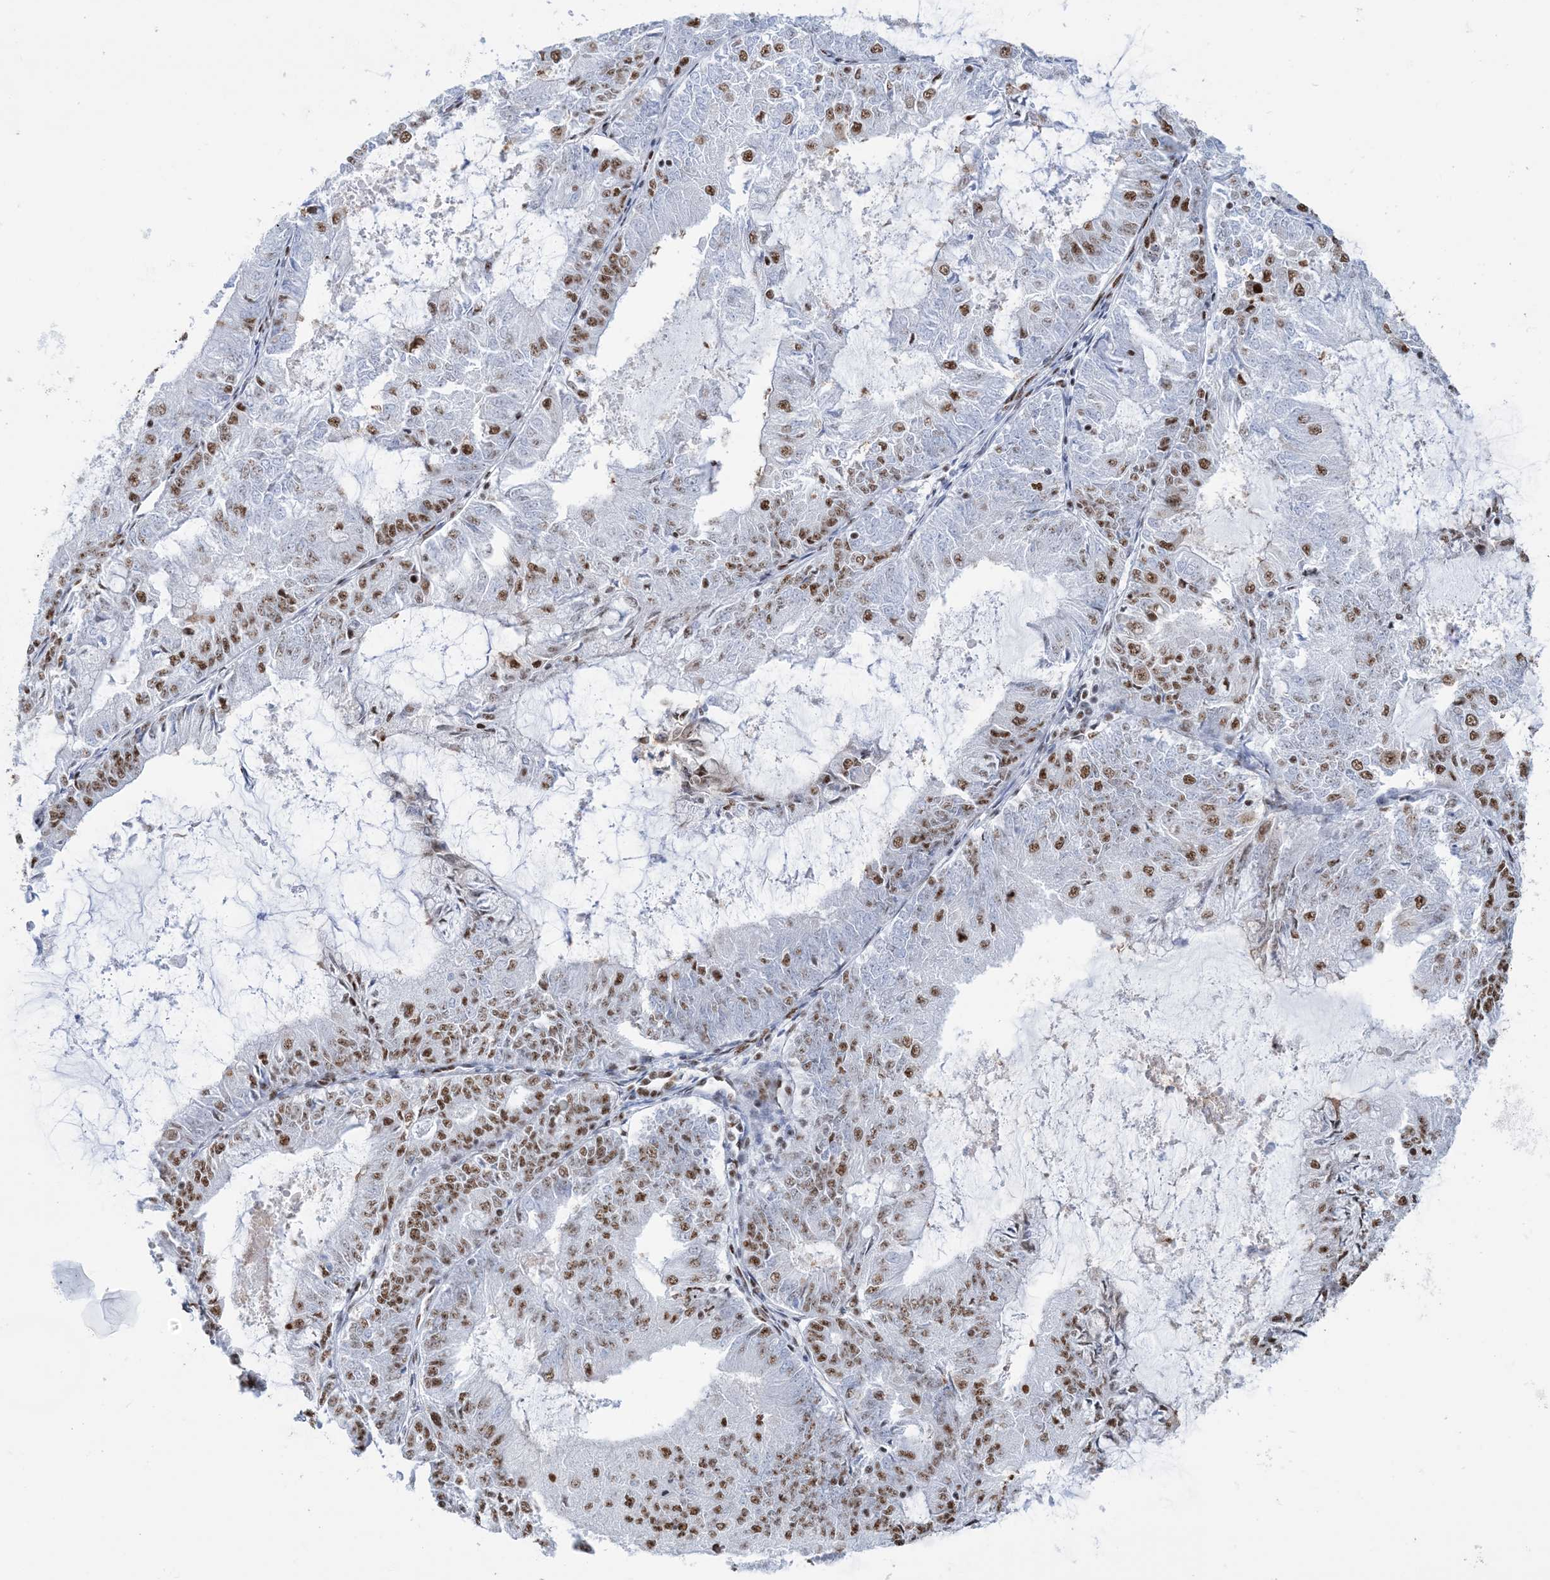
{"staining": {"intensity": "moderate", "quantity": "25%-75%", "location": "nuclear"}, "tissue": "endometrial cancer", "cell_type": "Tumor cells", "image_type": "cancer", "snomed": [{"axis": "morphology", "description": "Adenocarcinoma, NOS"}, {"axis": "topography", "description": "Endometrium"}], "caption": "Tumor cells demonstrate medium levels of moderate nuclear expression in about 25%-75% of cells in human endometrial cancer.", "gene": "ZNF792", "patient": {"sex": "female", "age": 57}}